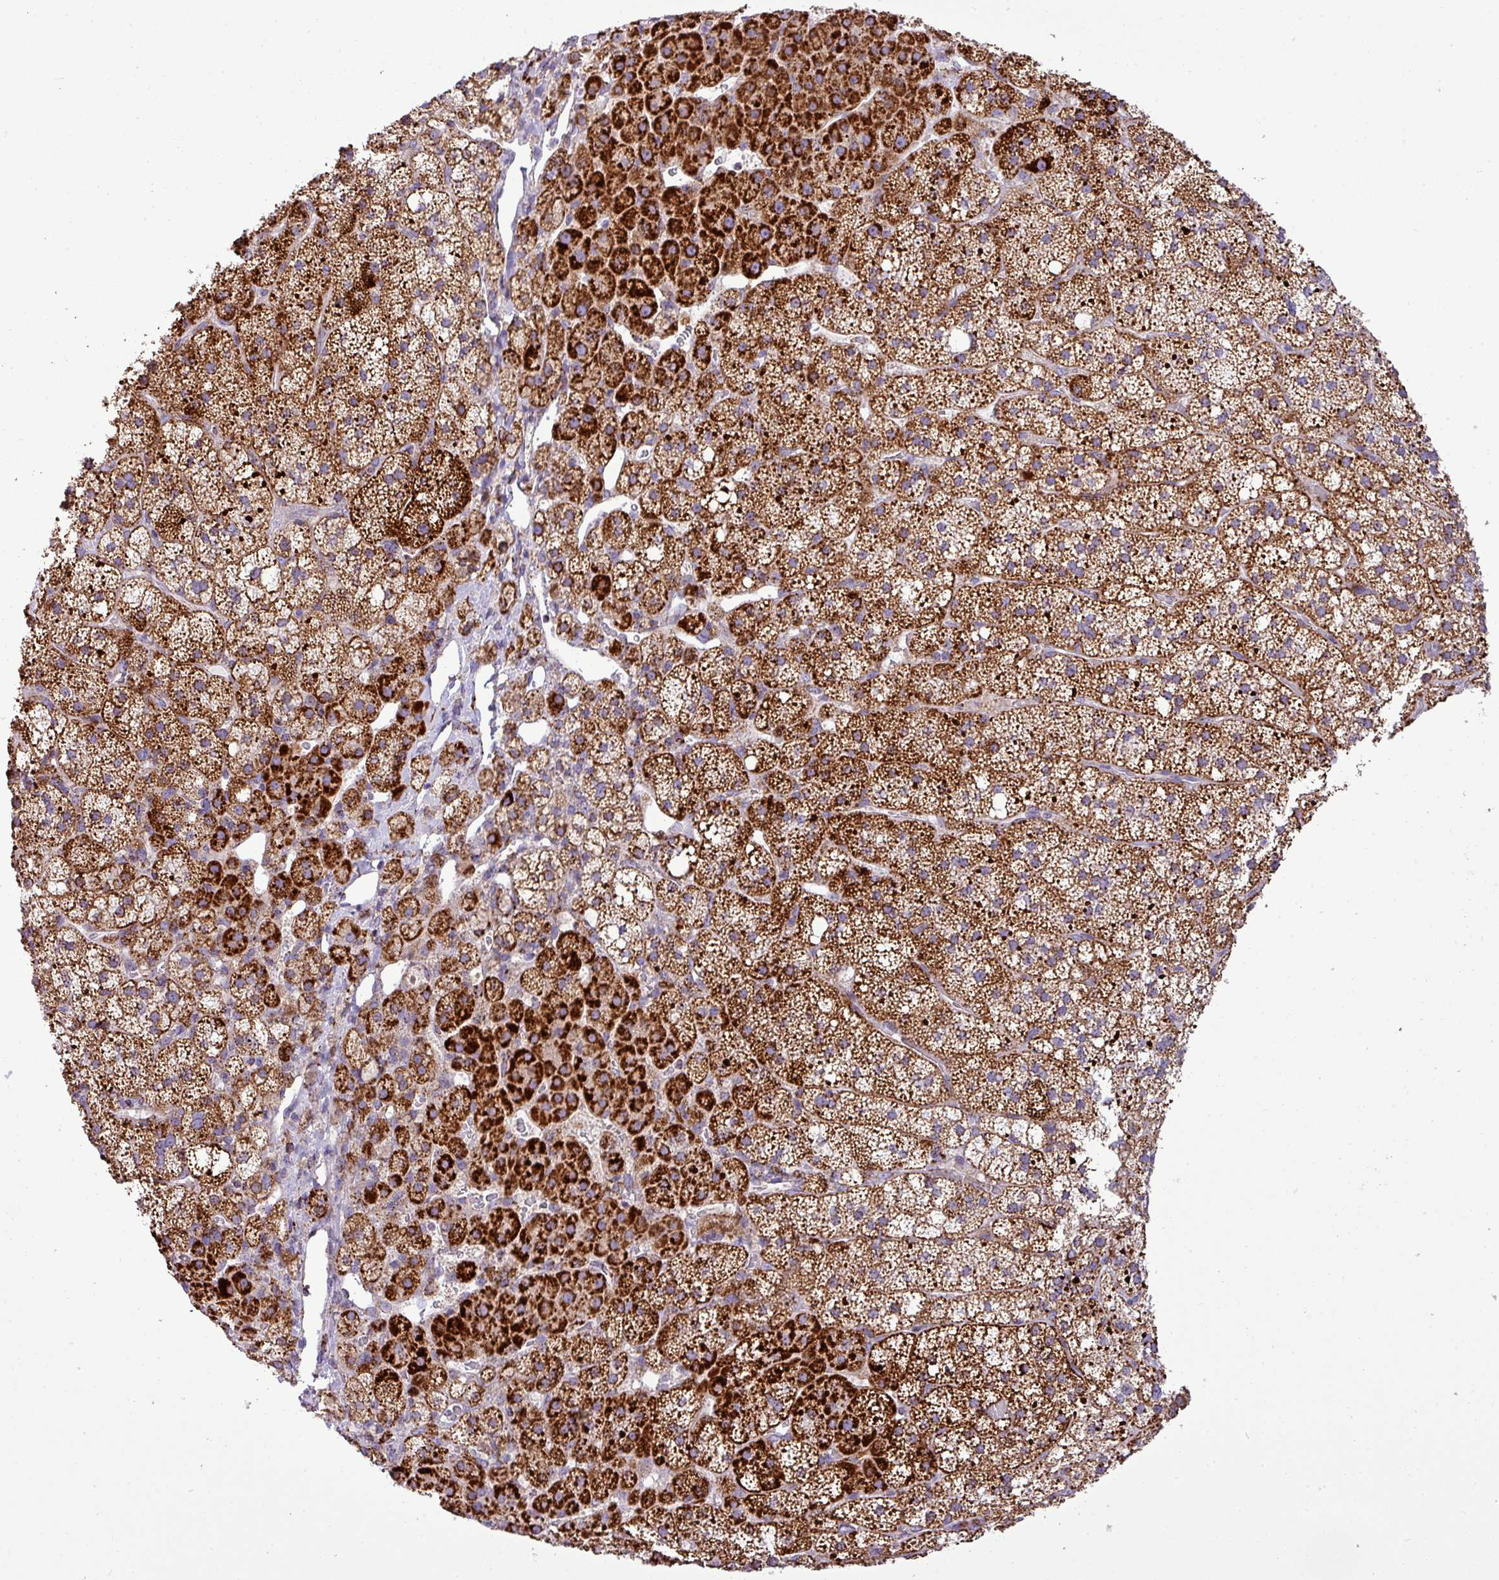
{"staining": {"intensity": "strong", "quantity": ">75%", "location": "cytoplasmic/membranous"}, "tissue": "adrenal gland", "cell_type": "Glandular cells", "image_type": "normal", "snomed": [{"axis": "morphology", "description": "Normal tissue, NOS"}, {"axis": "topography", "description": "Adrenal gland"}], "caption": "Immunohistochemical staining of benign adrenal gland exhibits strong cytoplasmic/membranous protein expression in about >75% of glandular cells. (DAB (3,3'-diaminobenzidine) IHC with brightfield microscopy, high magnification).", "gene": "ZNF81", "patient": {"sex": "male", "age": 53}}